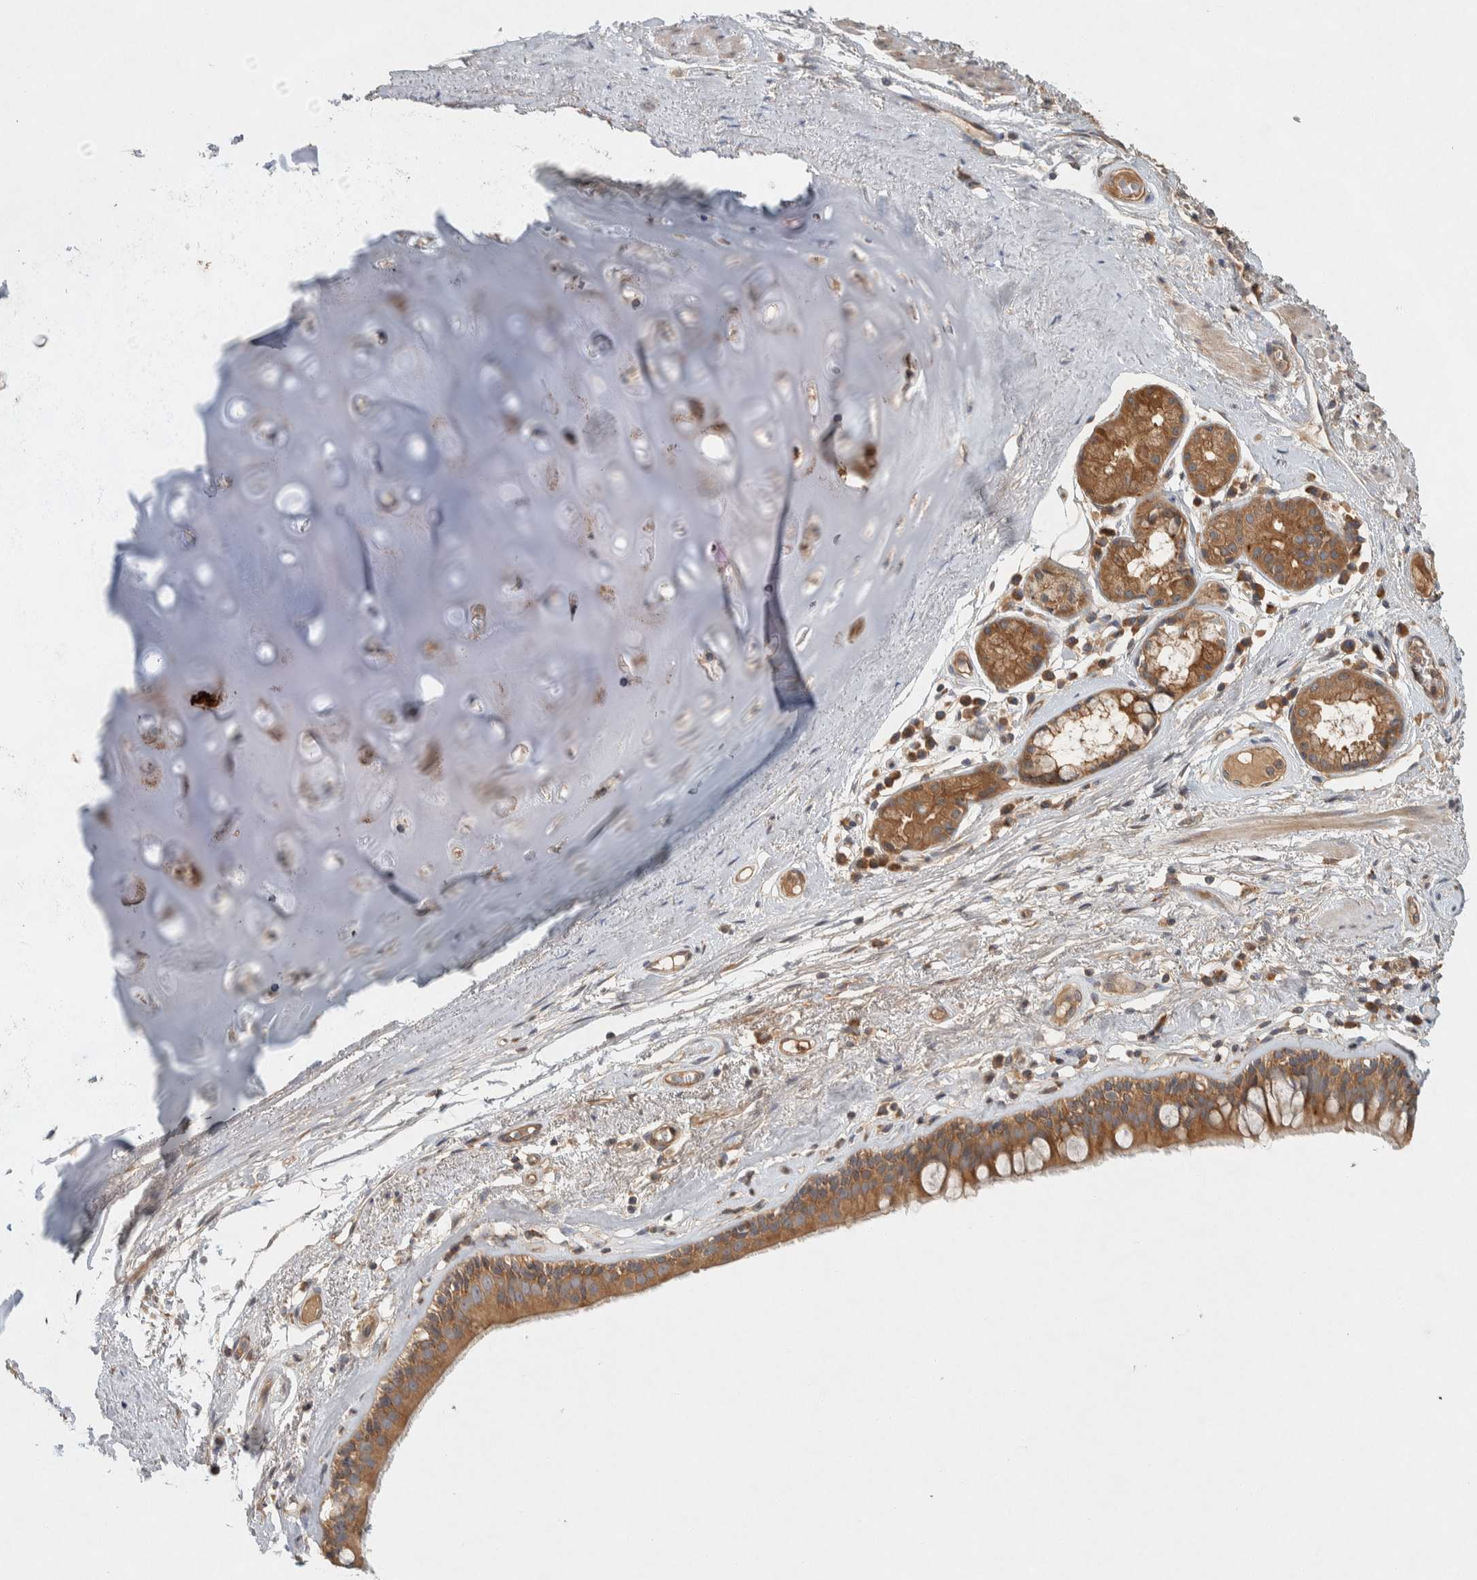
{"staining": {"intensity": "moderate", "quantity": ">75%", "location": "cytoplasmic/membranous"}, "tissue": "bronchus", "cell_type": "Respiratory epithelial cells", "image_type": "normal", "snomed": [{"axis": "morphology", "description": "Normal tissue, NOS"}, {"axis": "topography", "description": "Cartilage tissue"}], "caption": "A brown stain highlights moderate cytoplasmic/membranous expression of a protein in respiratory epithelial cells of unremarkable bronchus.", "gene": "PXK", "patient": {"sex": "female", "age": 63}}